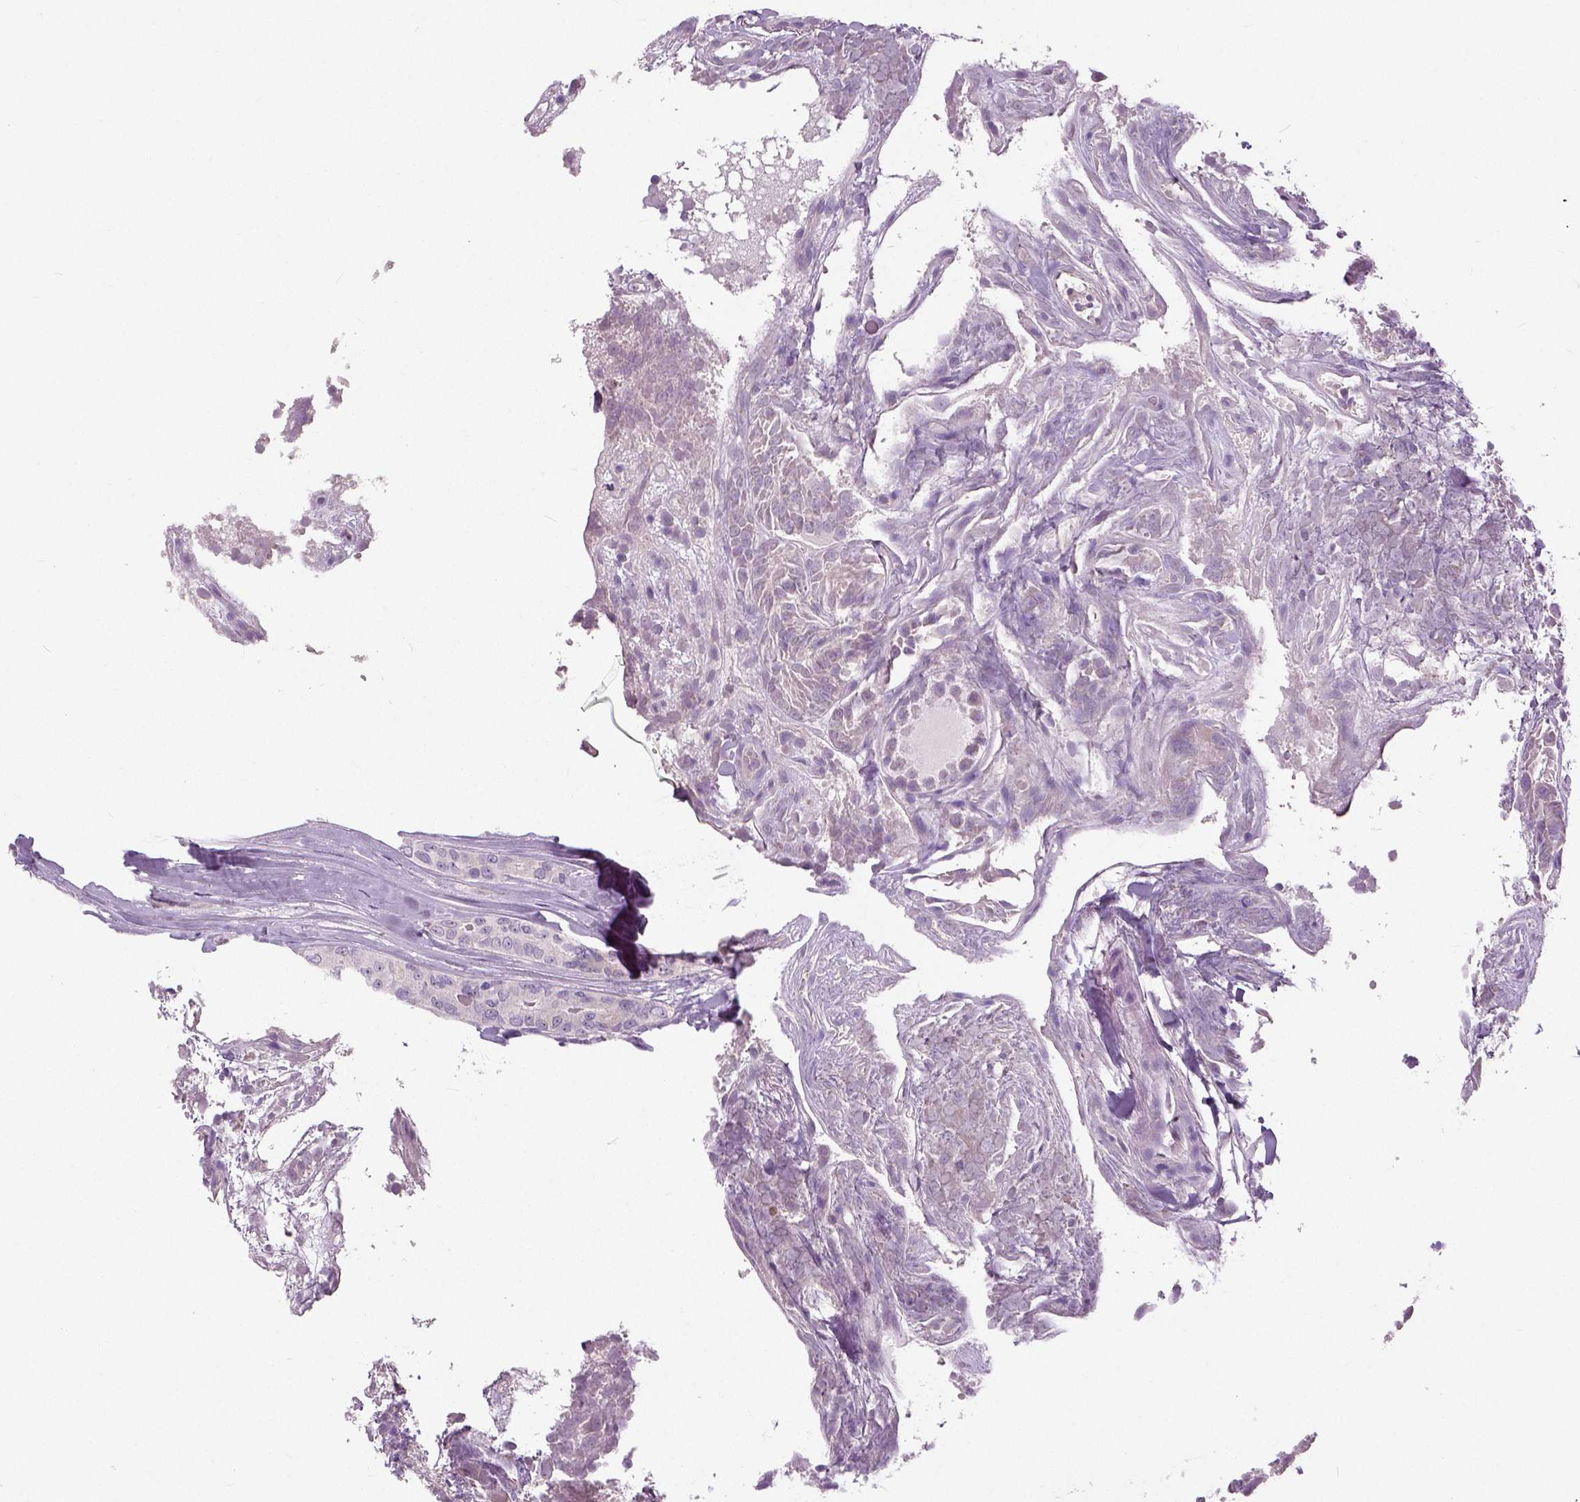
{"staining": {"intensity": "negative", "quantity": "none", "location": "none"}, "tissue": "thyroid cancer", "cell_type": "Tumor cells", "image_type": "cancer", "snomed": [{"axis": "morphology", "description": "Papillary adenocarcinoma, NOS"}, {"axis": "topography", "description": "Thyroid gland"}], "caption": "IHC of papillary adenocarcinoma (thyroid) displays no staining in tumor cells.", "gene": "NECAB1", "patient": {"sex": "female", "age": 37}}